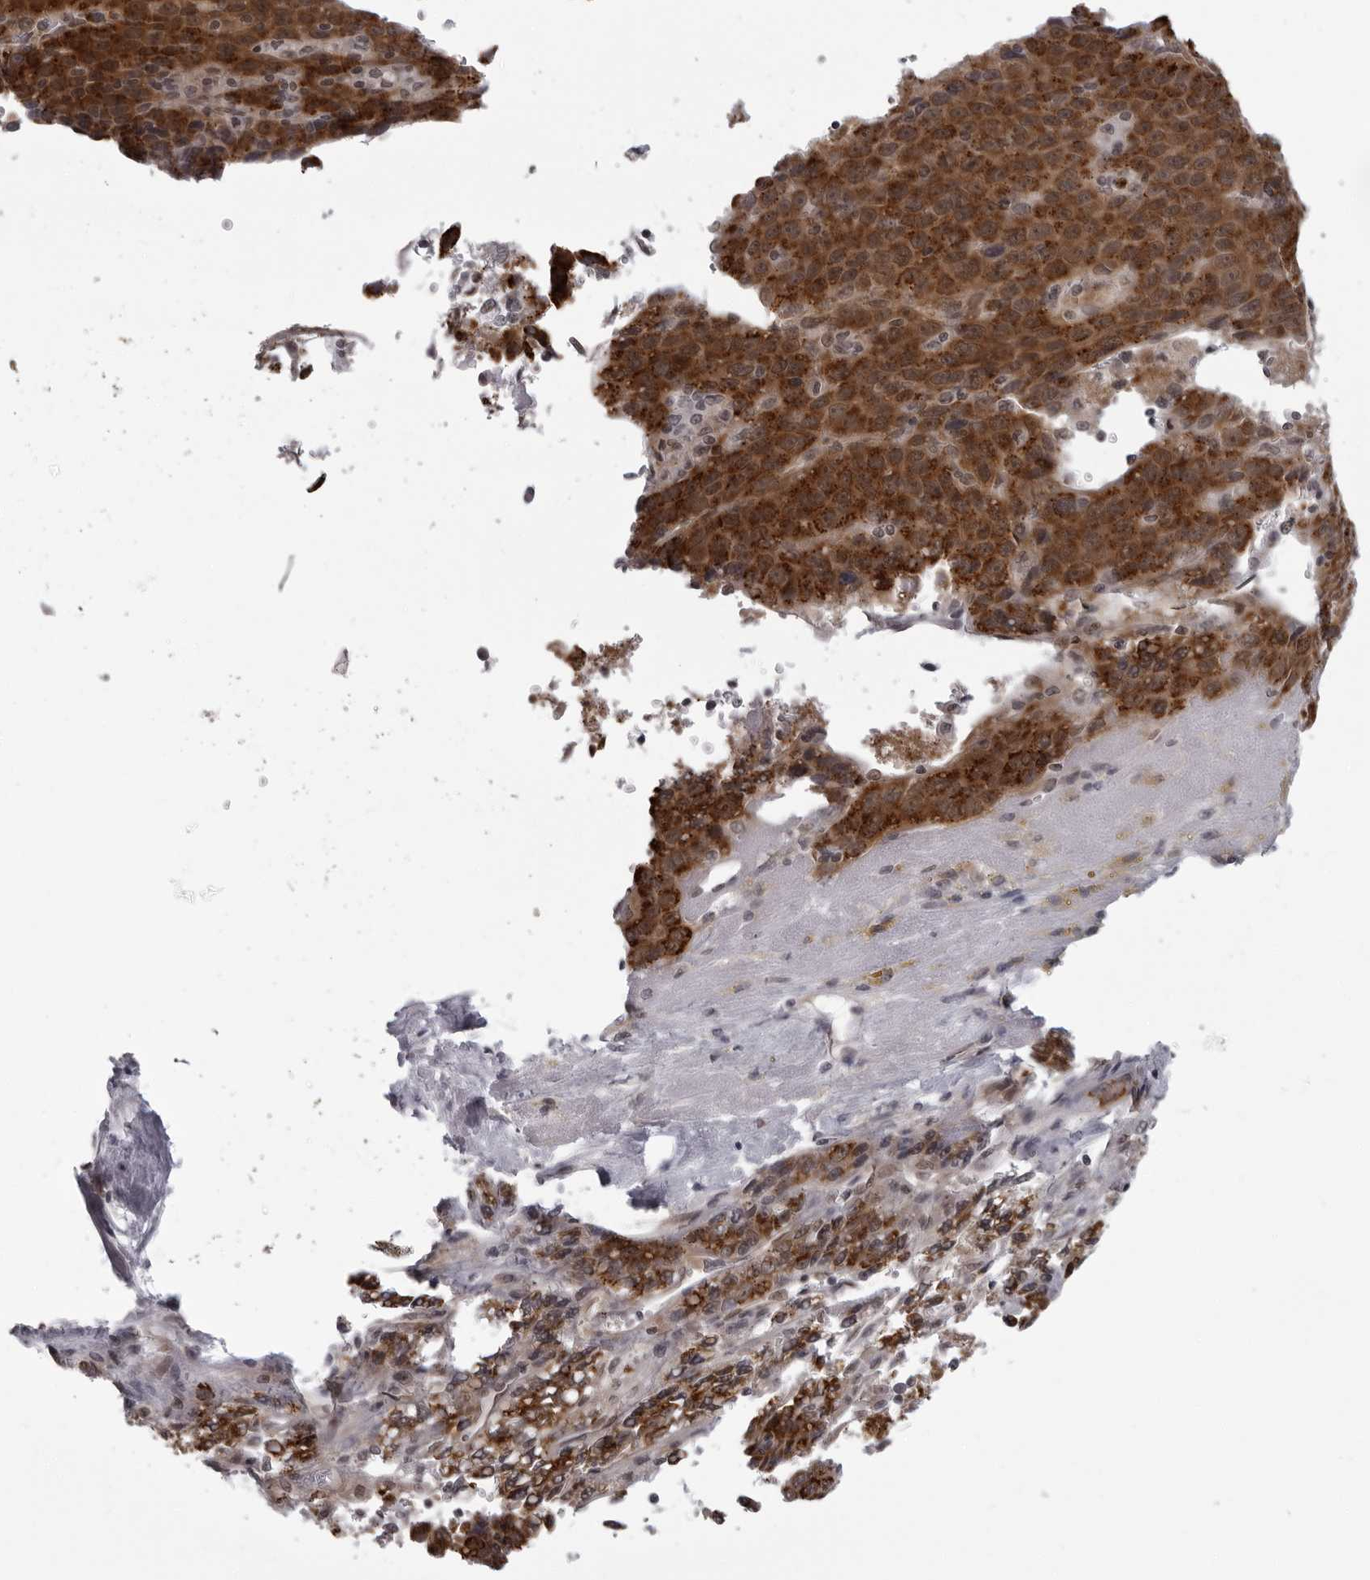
{"staining": {"intensity": "strong", "quantity": ">75%", "location": "cytoplasmic/membranous"}, "tissue": "liver cancer", "cell_type": "Tumor cells", "image_type": "cancer", "snomed": [{"axis": "morphology", "description": "Carcinoma, Hepatocellular, NOS"}, {"axis": "topography", "description": "Liver"}], "caption": "High-magnification brightfield microscopy of liver cancer stained with DAB (brown) and counterstained with hematoxylin (blue). tumor cells exhibit strong cytoplasmic/membranous expression is seen in approximately>75% of cells.", "gene": "MAPK12", "patient": {"sex": "female", "age": 53}}